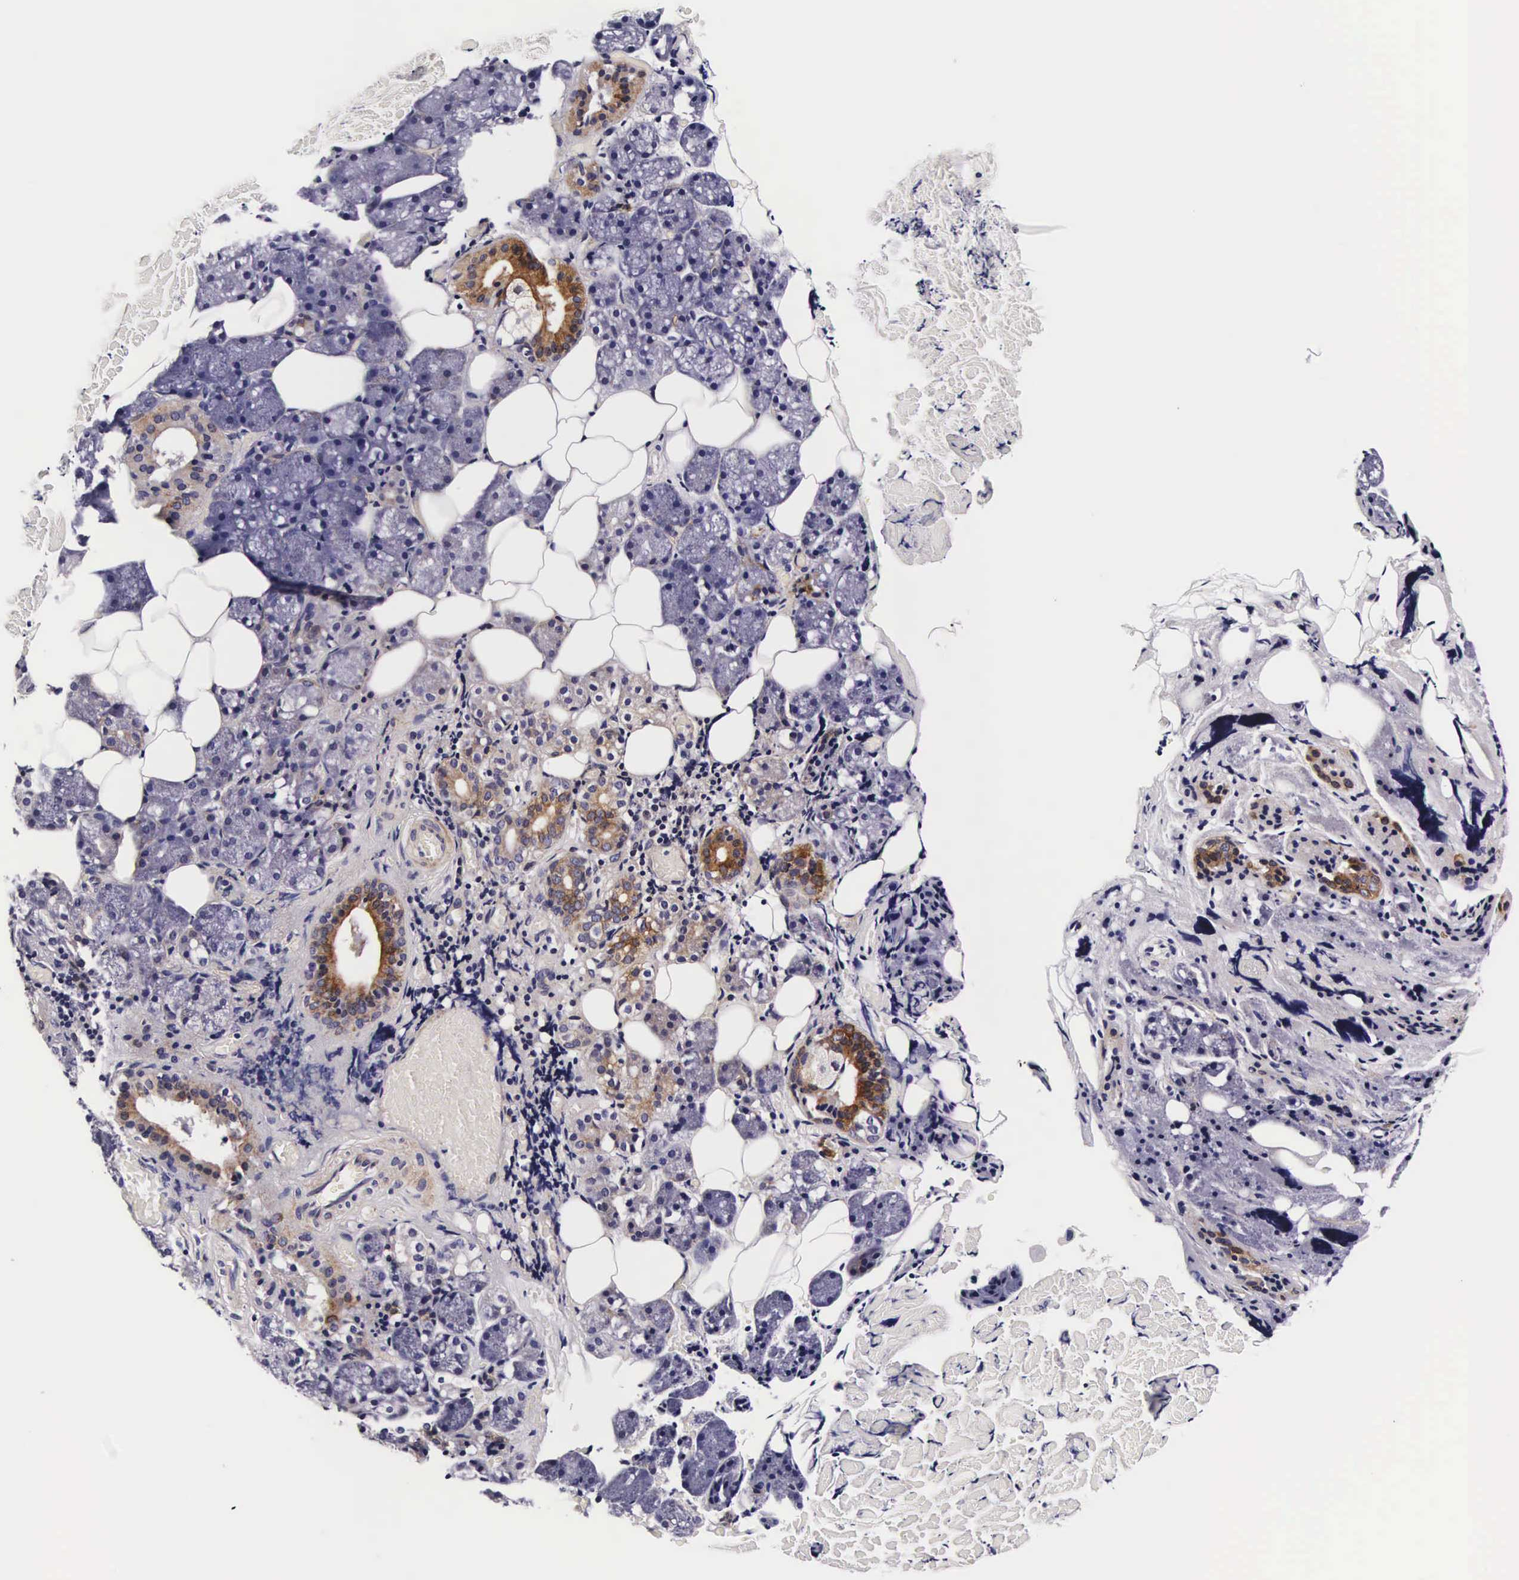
{"staining": {"intensity": "moderate", "quantity": "25%-75%", "location": "cytoplasmic/membranous"}, "tissue": "salivary gland", "cell_type": "Glandular cells", "image_type": "normal", "snomed": [{"axis": "morphology", "description": "Normal tissue, NOS"}, {"axis": "topography", "description": "Salivary gland"}], "caption": "Glandular cells display medium levels of moderate cytoplasmic/membranous positivity in approximately 25%-75% of cells in benign salivary gland.", "gene": "UPRT", "patient": {"sex": "female", "age": 55}}